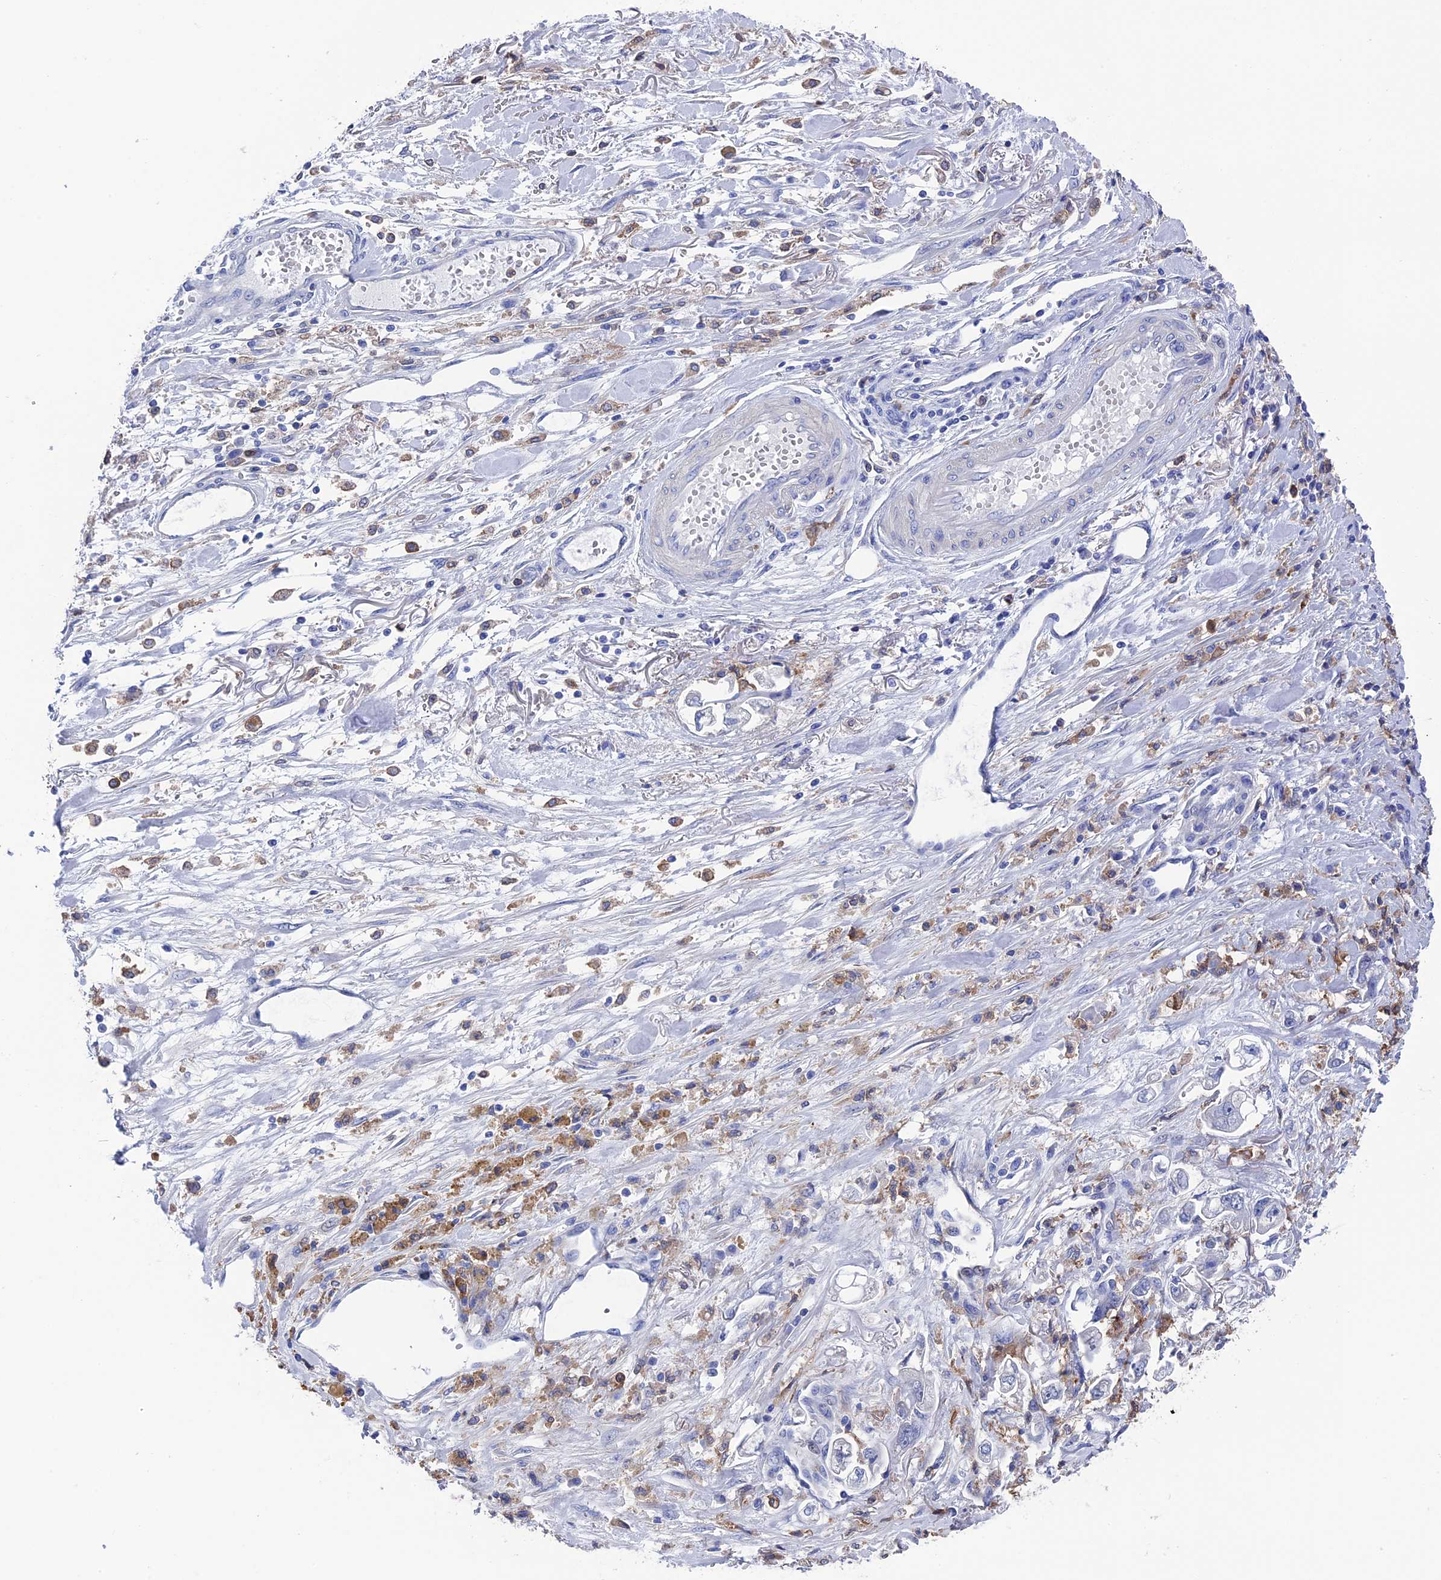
{"staining": {"intensity": "negative", "quantity": "none", "location": "none"}, "tissue": "stomach cancer", "cell_type": "Tumor cells", "image_type": "cancer", "snomed": [{"axis": "morphology", "description": "Adenocarcinoma, NOS"}, {"axis": "topography", "description": "Stomach"}], "caption": "Immunohistochemical staining of stomach cancer exhibits no significant expression in tumor cells.", "gene": "TYROBP", "patient": {"sex": "male", "age": 62}}